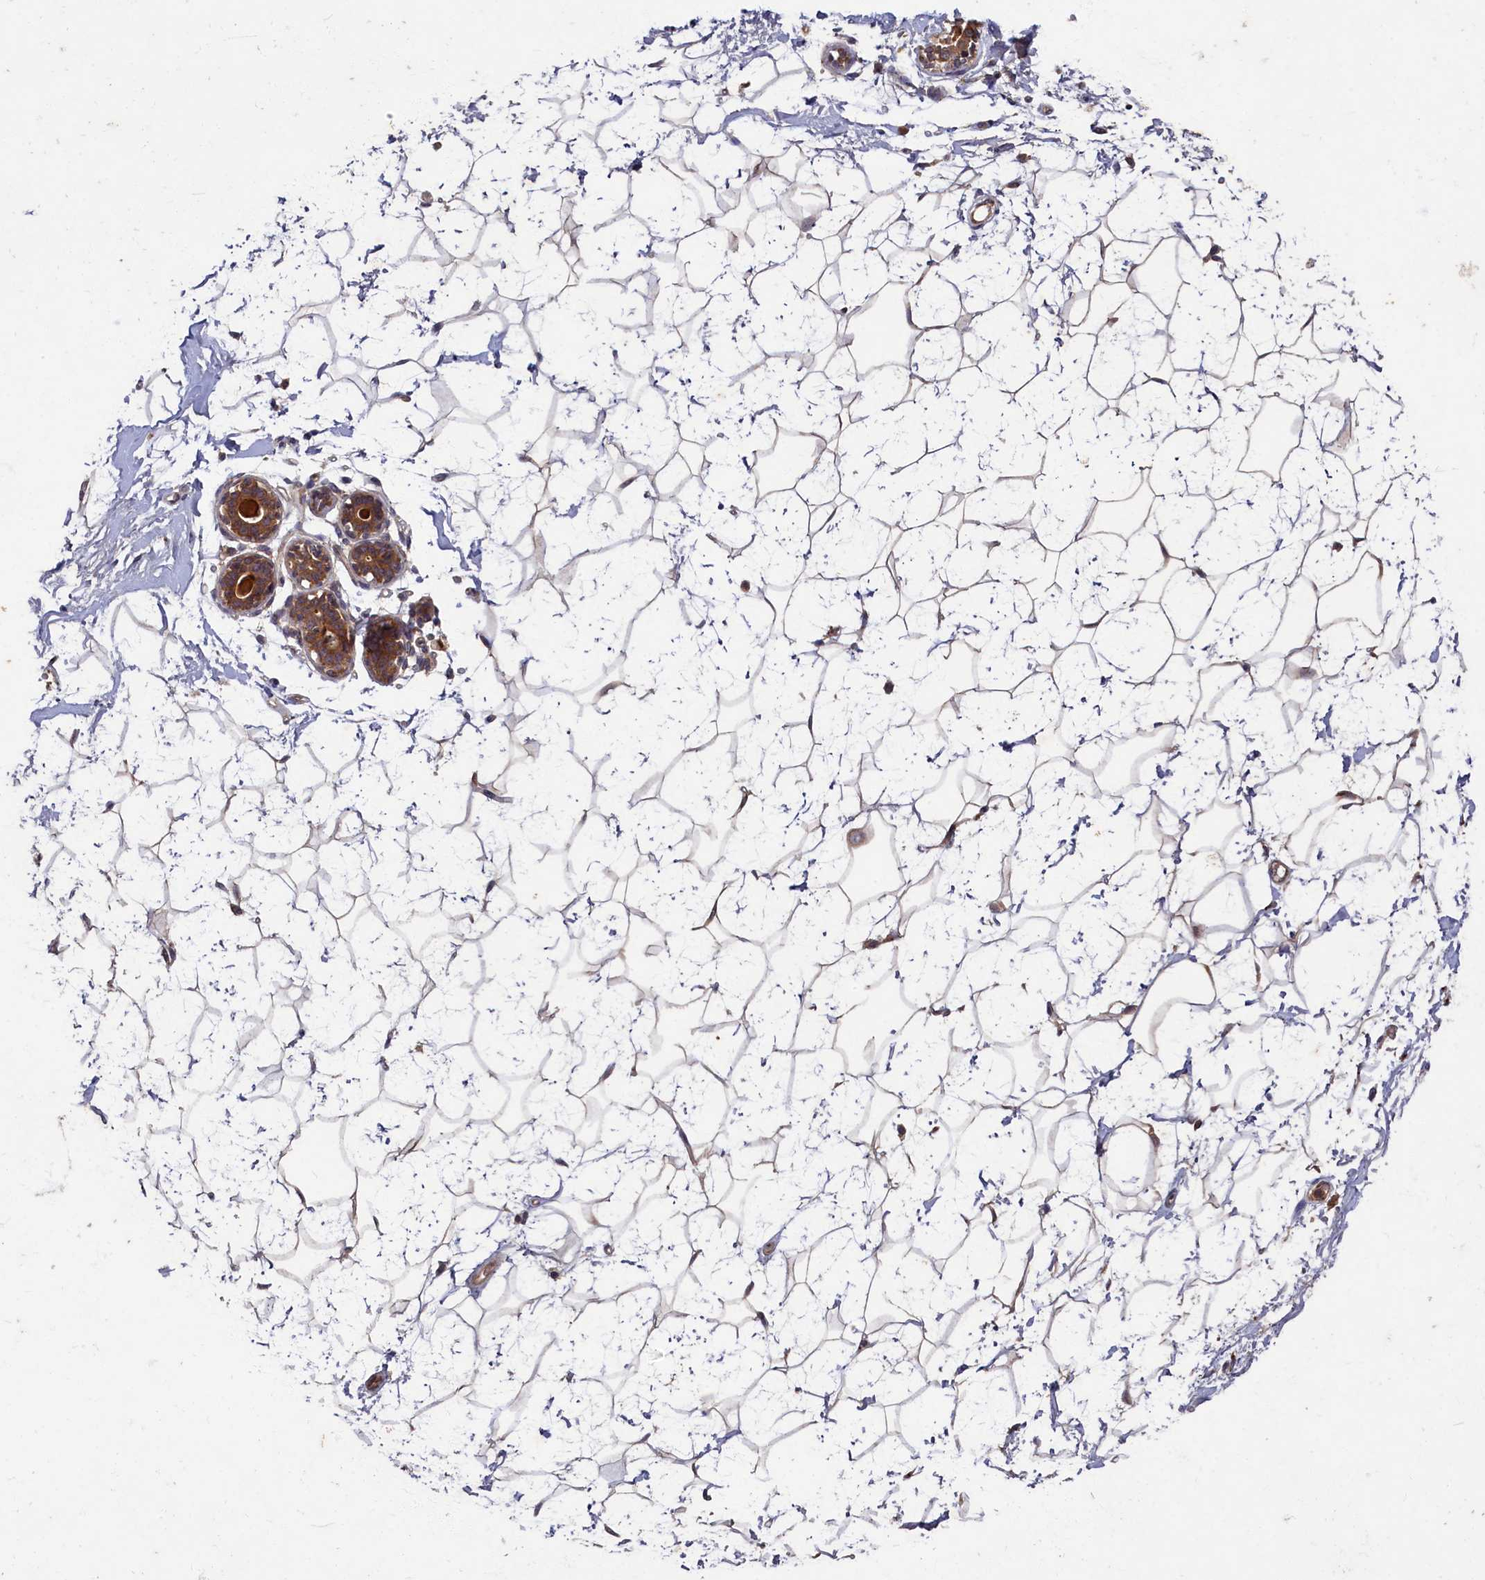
{"staining": {"intensity": "weak", "quantity": "25%-75%", "location": "cytoplasmic/membranous"}, "tissue": "breast", "cell_type": "Adipocytes", "image_type": "normal", "snomed": [{"axis": "morphology", "description": "Normal tissue, NOS"}, {"axis": "morphology", "description": "Adenoma, NOS"}, {"axis": "topography", "description": "Breast"}], "caption": "Immunohistochemistry histopathology image of benign breast: breast stained using IHC shows low levels of weak protein expression localized specifically in the cytoplasmic/membranous of adipocytes, appearing as a cytoplasmic/membranous brown color.", "gene": "BICD1", "patient": {"sex": "female", "age": 23}}